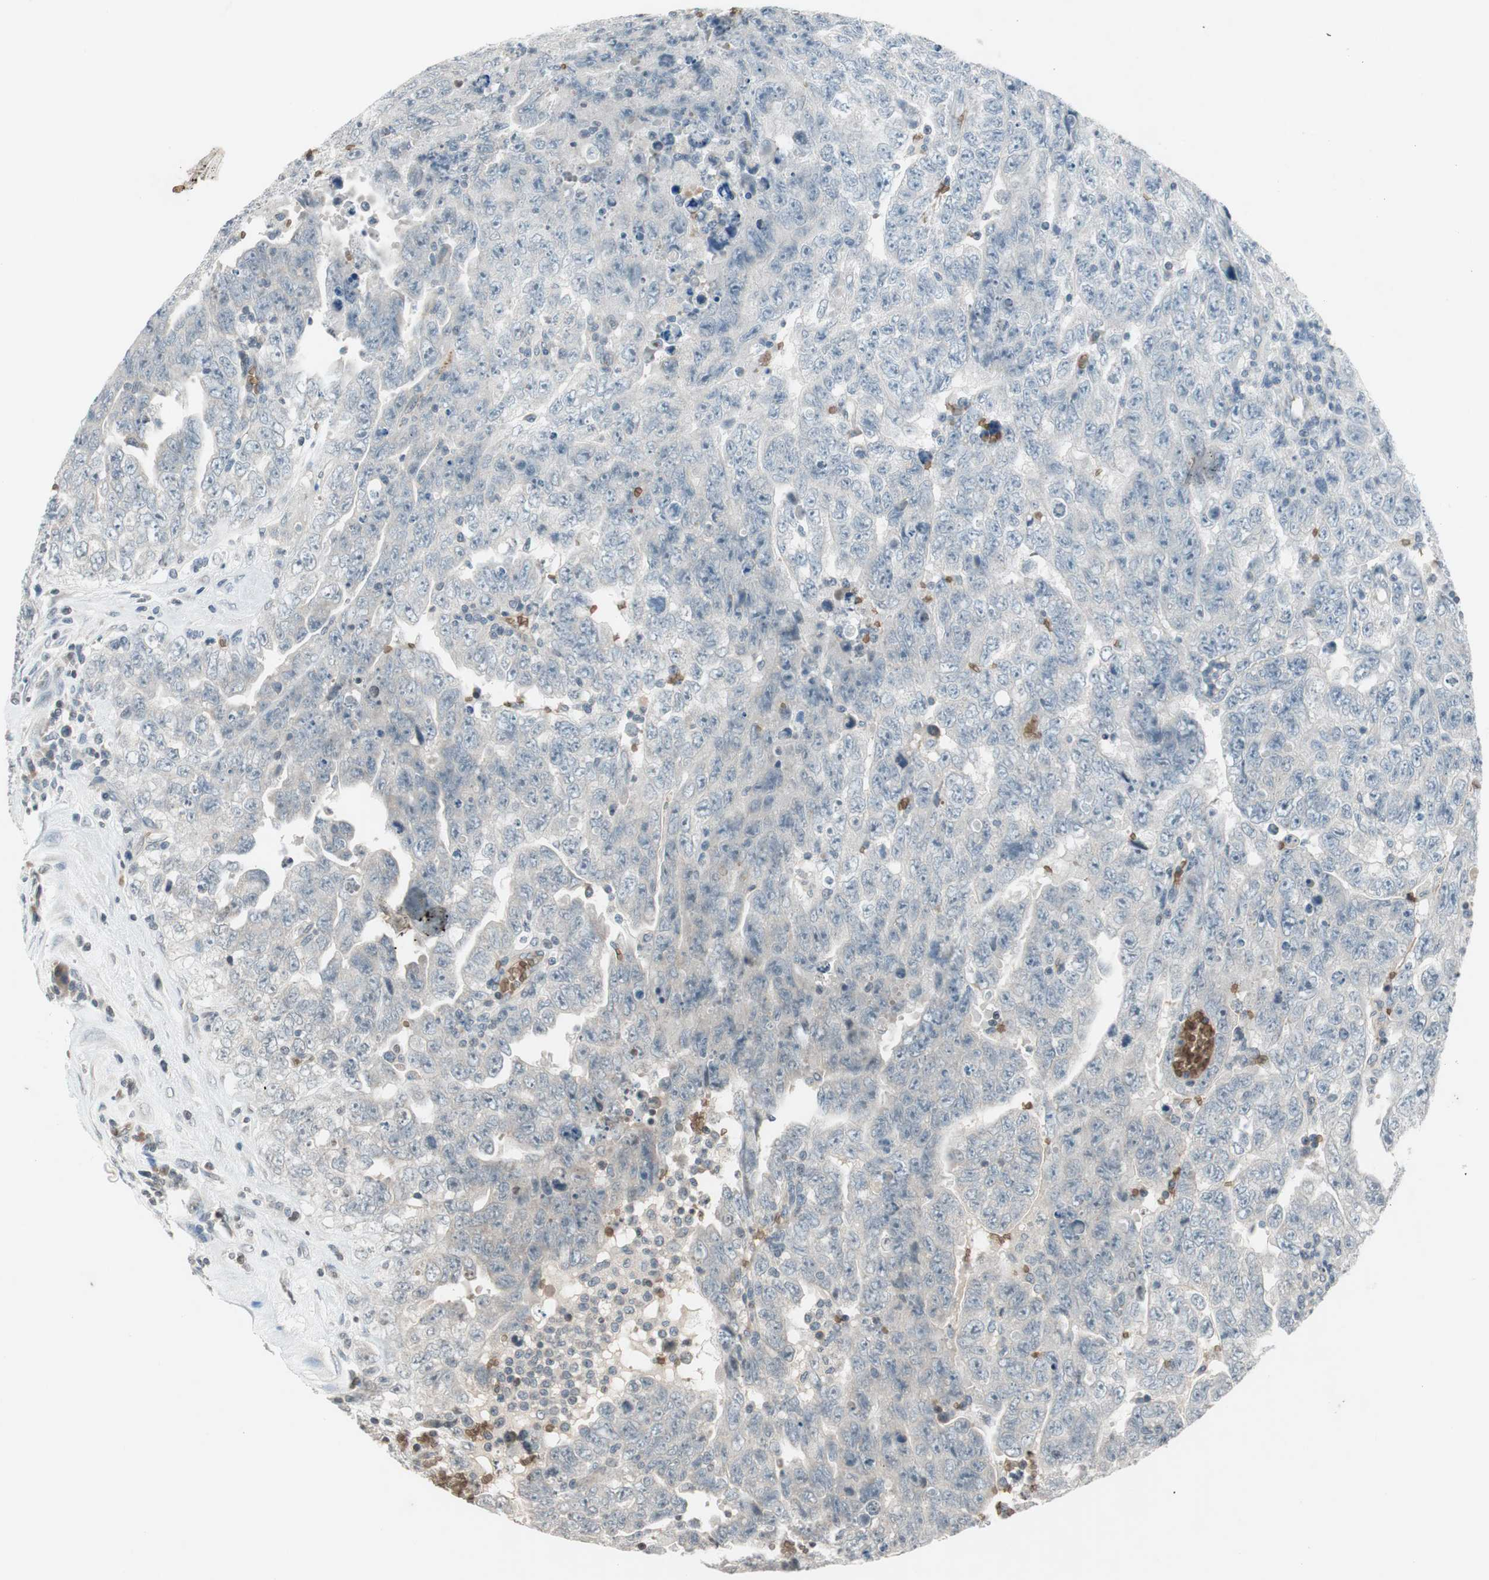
{"staining": {"intensity": "negative", "quantity": "none", "location": "none"}, "tissue": "testis cancer", "cell_type": "Tumor cells", "image_type": "cancer", "snomed": [{"axis": "morphology", "description": "Carcinoma, Embryonal, NOS"}, {"axis": "topography", "description": "Testis"}], "caption": "A high-resolution histopathology image shows immunohistochemistry (IHC) staining of testis cancer (embryonal carcinoma), which reveals no significant positivity in tumor cells. (DAB (3,3'-diaminobenzidine) immunohistochemistry visualized using brightfield microscopy, high magnification).", "gene": "GYPC", "patient": {"sex": "male", "age": 28}}